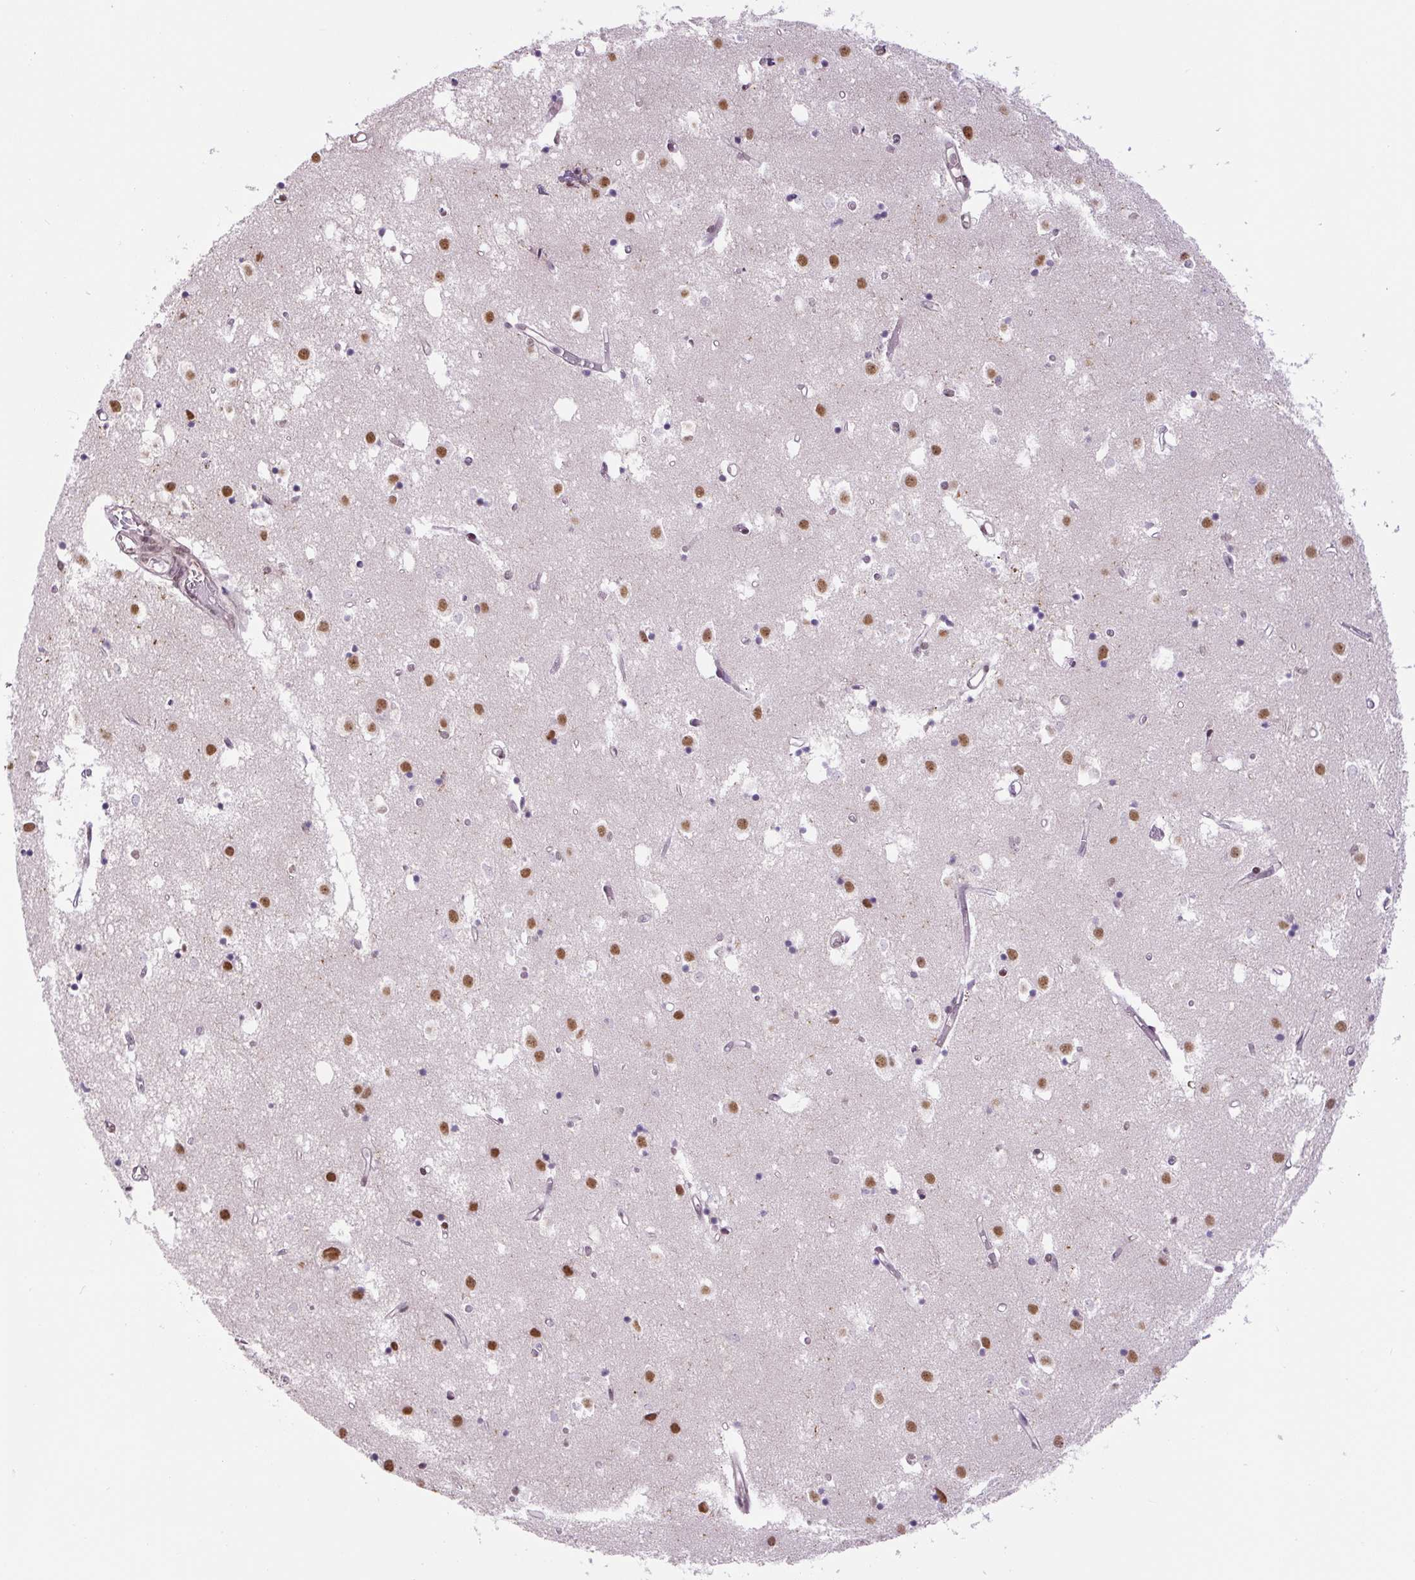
{"staining": {"intensity": "moderate", "quantity": "<25%", "location": "nuclear"}, "tissue": "caudate", "cell_type": "Glial cells", "image_type": "normal", "snomed": [{"axis": "morphology", "description": "Normal tissue, NOS"}, {"axis": "topography", "description": "Lateral ventricle wall"}], "caption": "Immunohistochemical staining of unremarkable human caudate shows low levels of moderate nuclear positivity in about <25% of glial cells.", "gene": "TCFL5", "patient": {"sex": "male", "age": 70}}